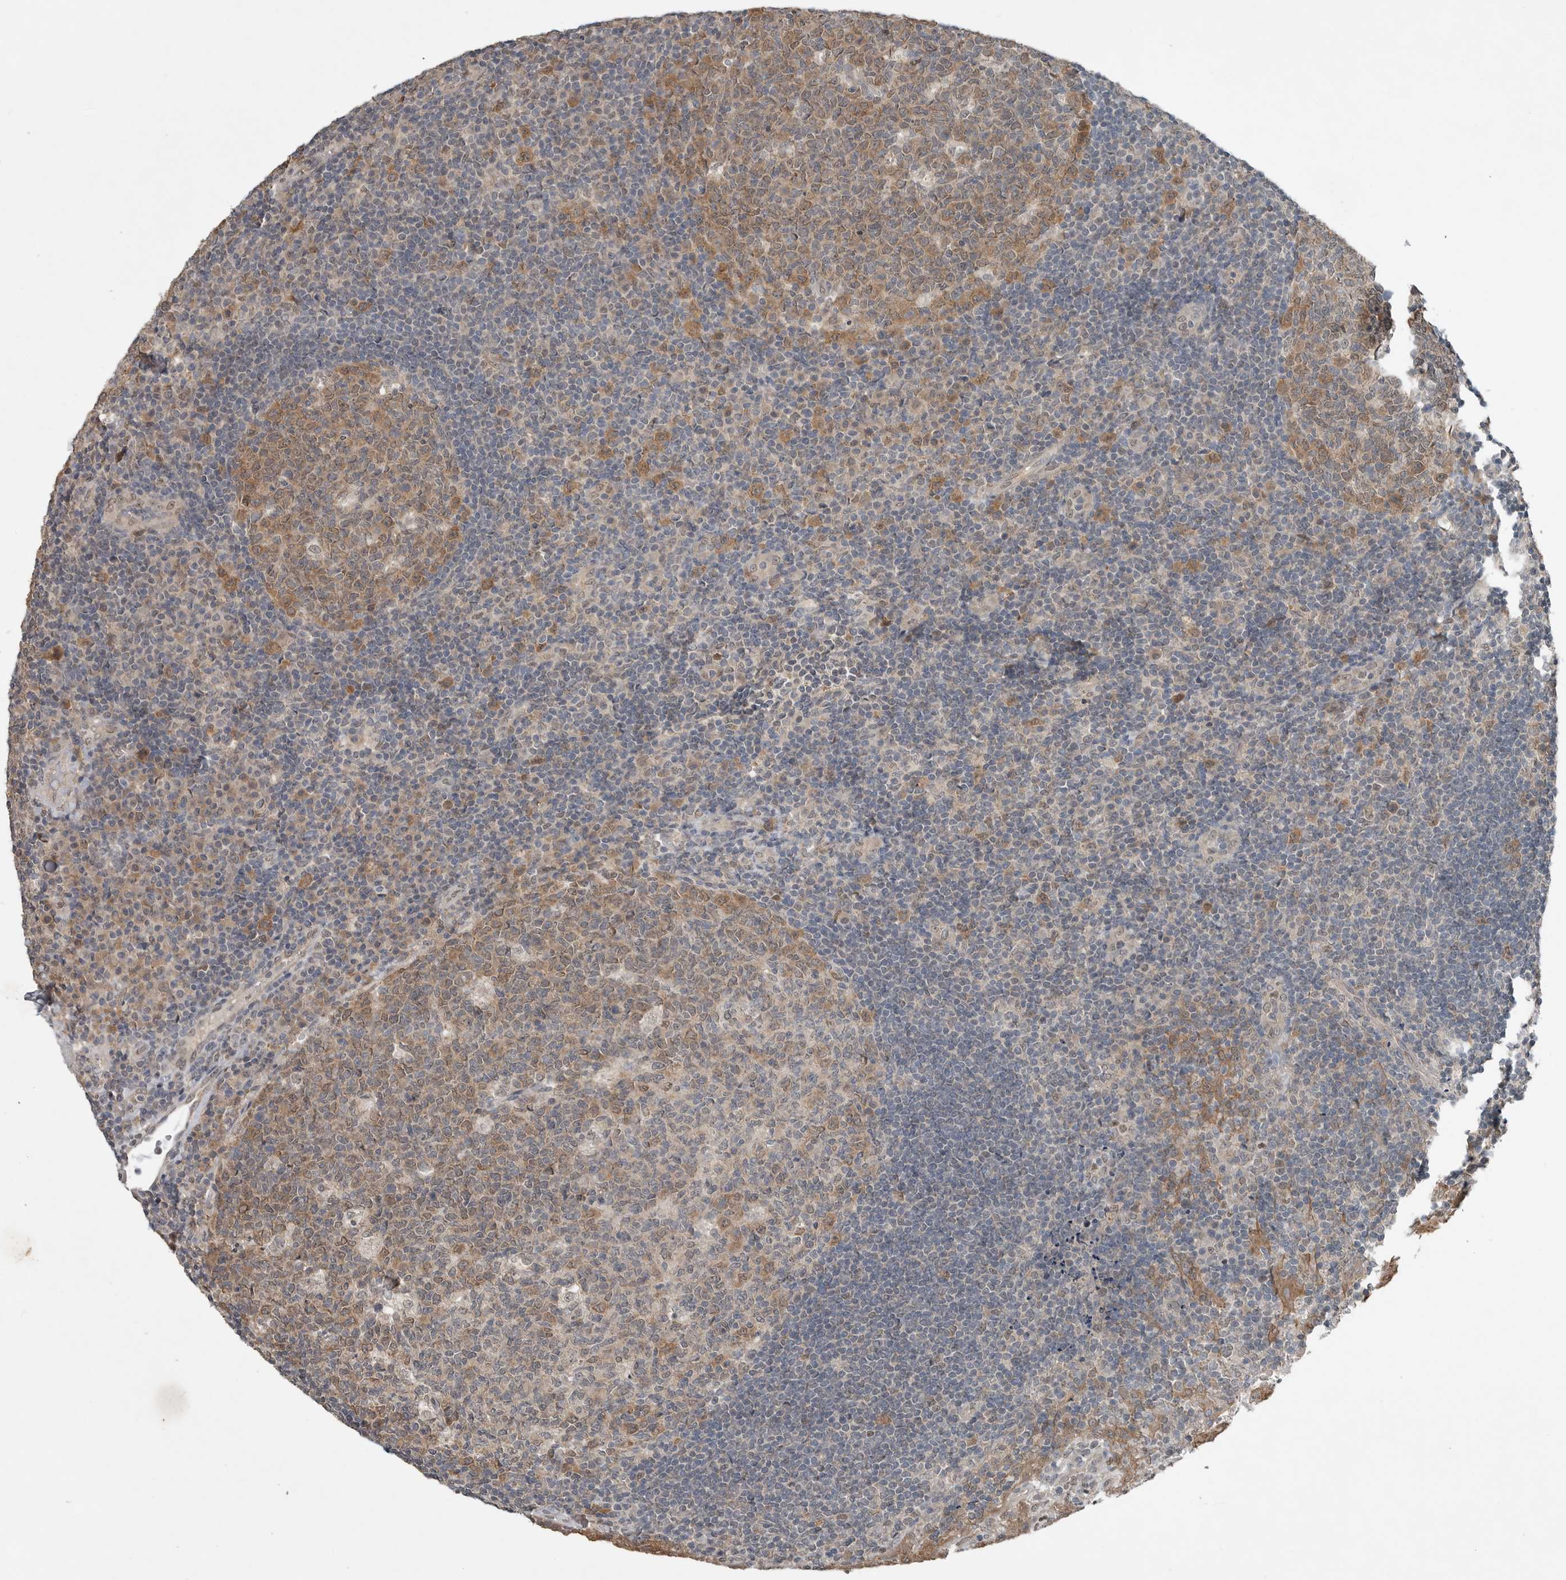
{"staining": {"intensity": "moderate", "quantity": ">75%", "location": "cytoplasmic/membranous,nuclear"}, "tissue": "tonsil", "cell_type": "Germinal center cells", "image_type": "normal", "snomed": [{"axis": "morphology", "description": "Normal tissue, NOS"}, {"axis": "topography", "description": "Tonsil"}], "caption": "DAB (3,3'-diaminobenzidine) immunohistochemical staining of unremarkable tonsil shows moderate cytoplasmic/membranous,nuclear protein staining in approximately >75% of germinal center cells.", "gene": "MFAP3L", "patient": {"sex": "female", "age": 40}}